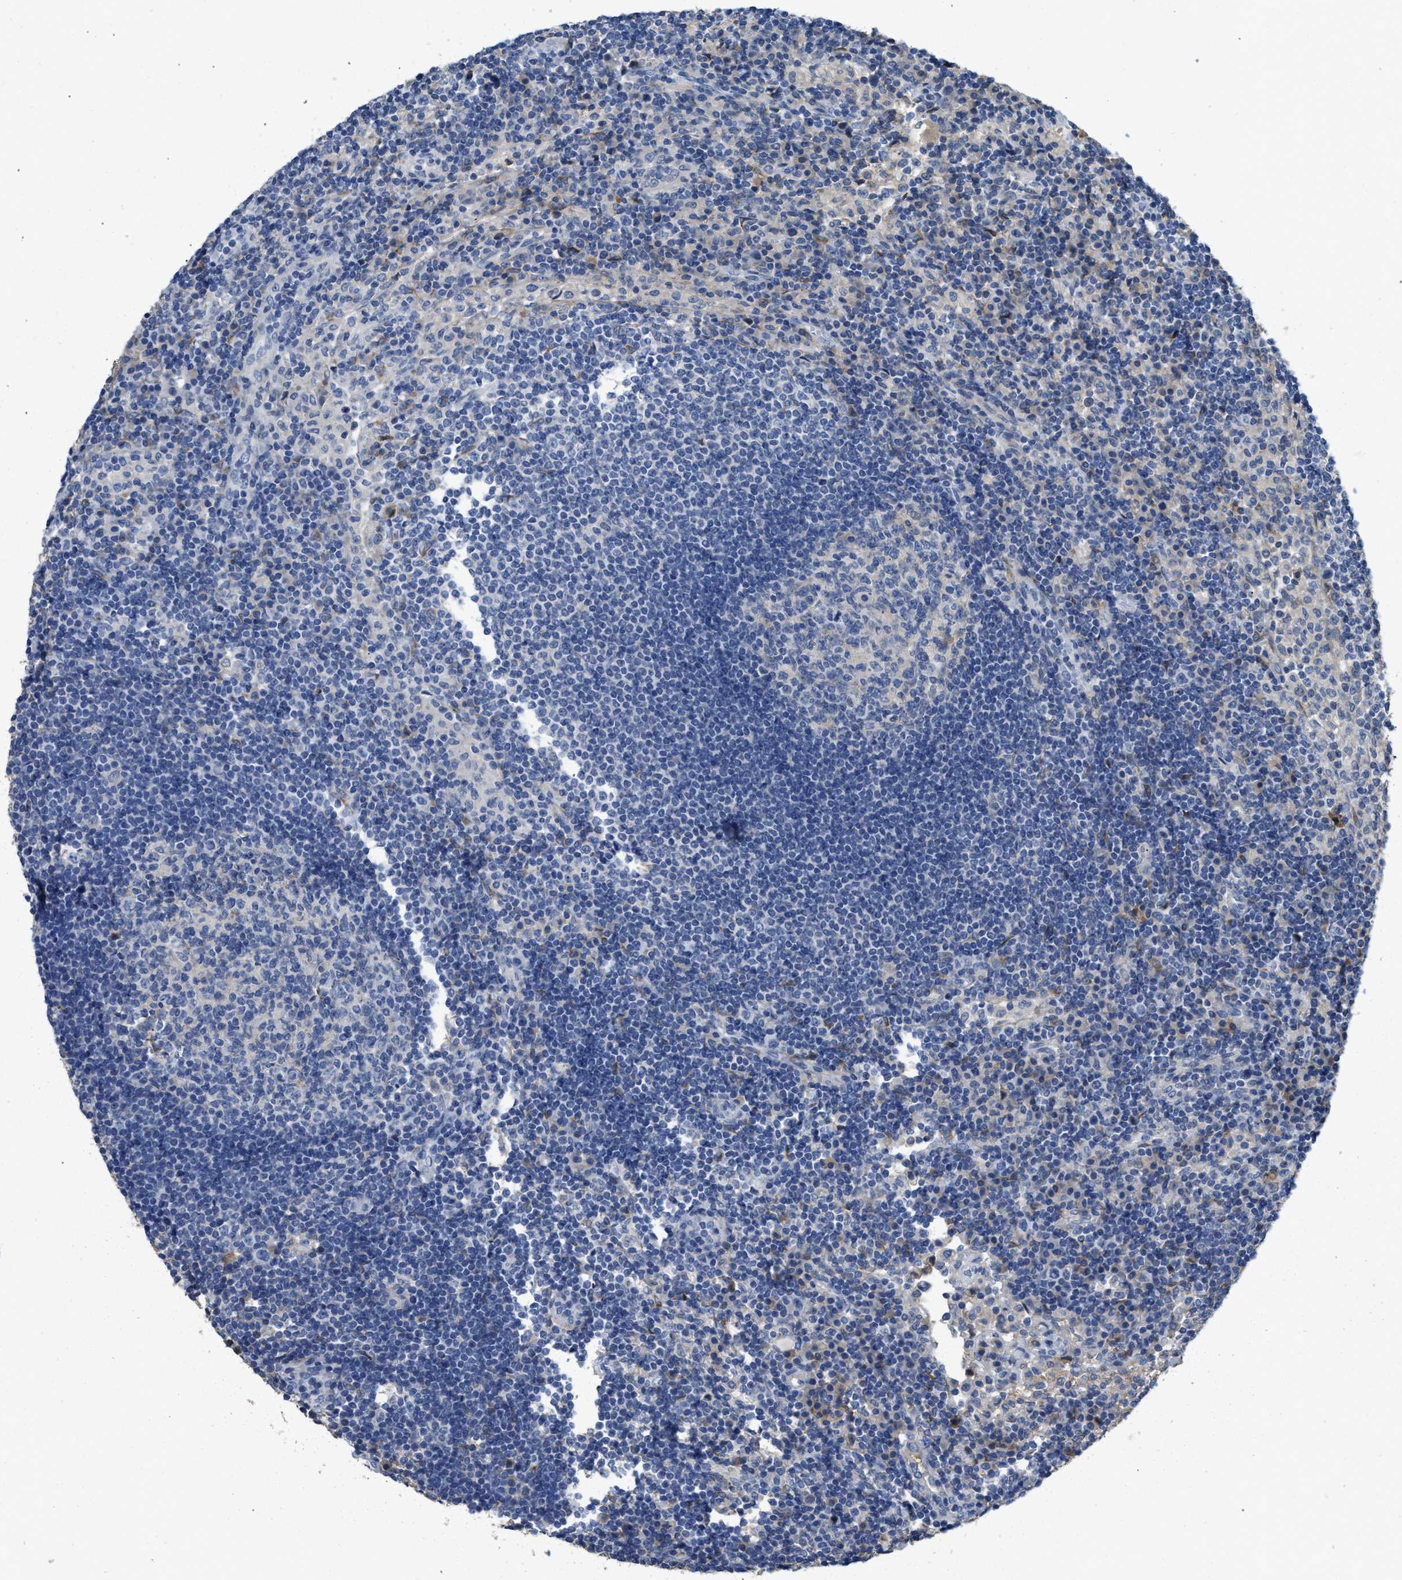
{"staining": {"intensity": "weak", "quantity": "<25%", "location": "cytoplasmic/membranous"}, "tissue": "lymph node", "cell_type": "Germinal center cells", "image_type": "normal", "snomed": [{"axis": "morphology", "description": "Normal tissue, NOS"}, {"axis": "topography", "description": "Lymph node"}], "caption": "Immunohistochemistry (IHC) histopathology image of benign lymph node stained for a protein (brown), which exhibits no expression in germinal center cells. The staining was performed using DAB (3,3'-diaminobenzidine) to visualize the protein expression in brown, while the nuclei were stained in blue with hematoxylin (Magnification: 20x).", "gene": "C1S", "patient": {"sex": "female", "age": 53}}